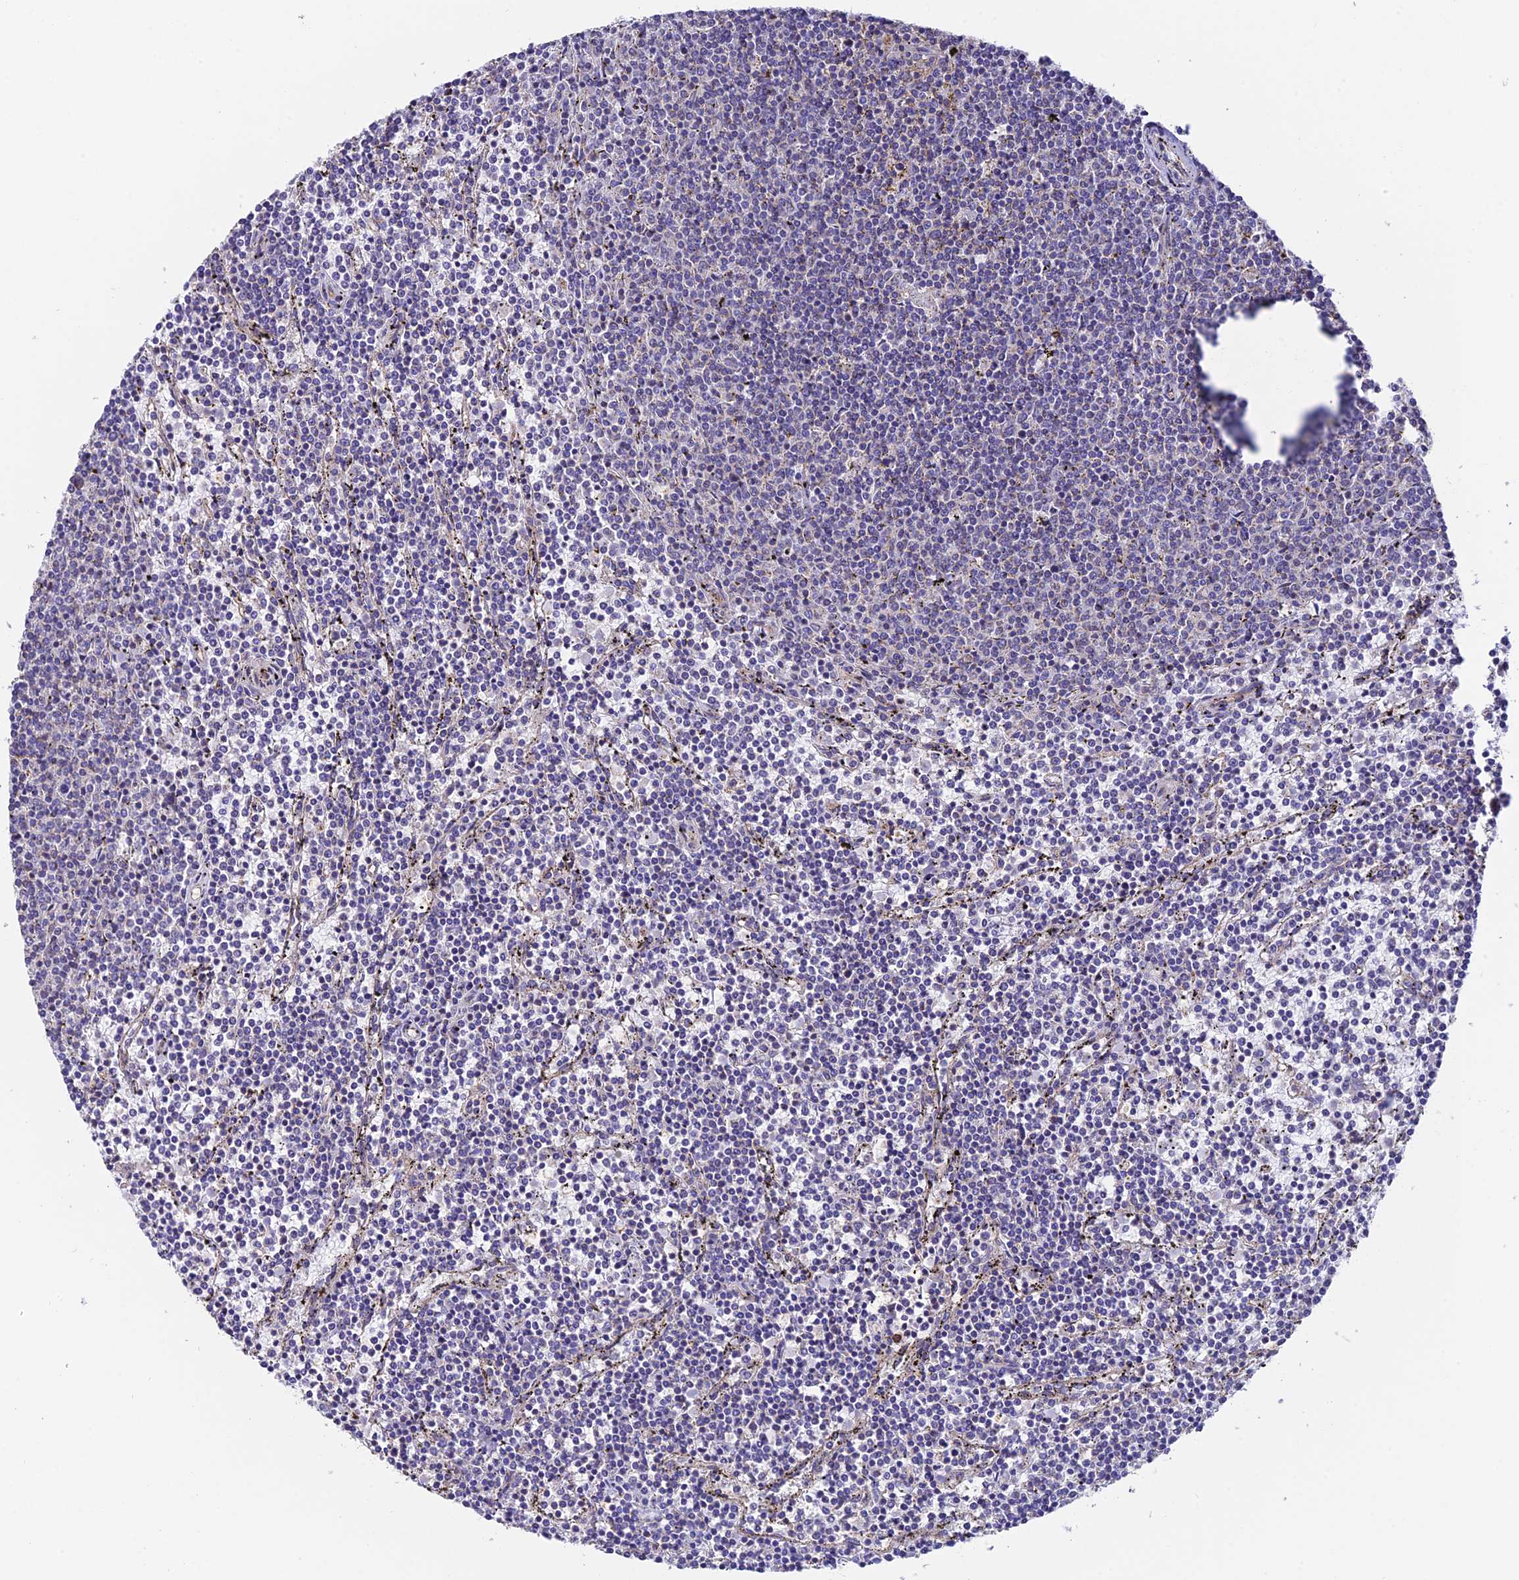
{"staining": {"intensity": "negative", "quantity": "none", "location": "none"}, "tissue": "lymphoma", "cell_type": "Tumor cells", "image_type": "cancer", "snomed": [{"axis": "morphology", "description": "Malignant lymphoma, non-Hodgkin's type, Low grade"}, {"axis": "topography", "description": "Spleen"}], "caption": "IHC image of neoplastic tissue: human lymphoma stained with DAB (3,3'-diaminobenzidine) shows no significant protein staining in tumor cells.", "gene": "QRFP", "patient": {"sex": "female", "age": 50}}